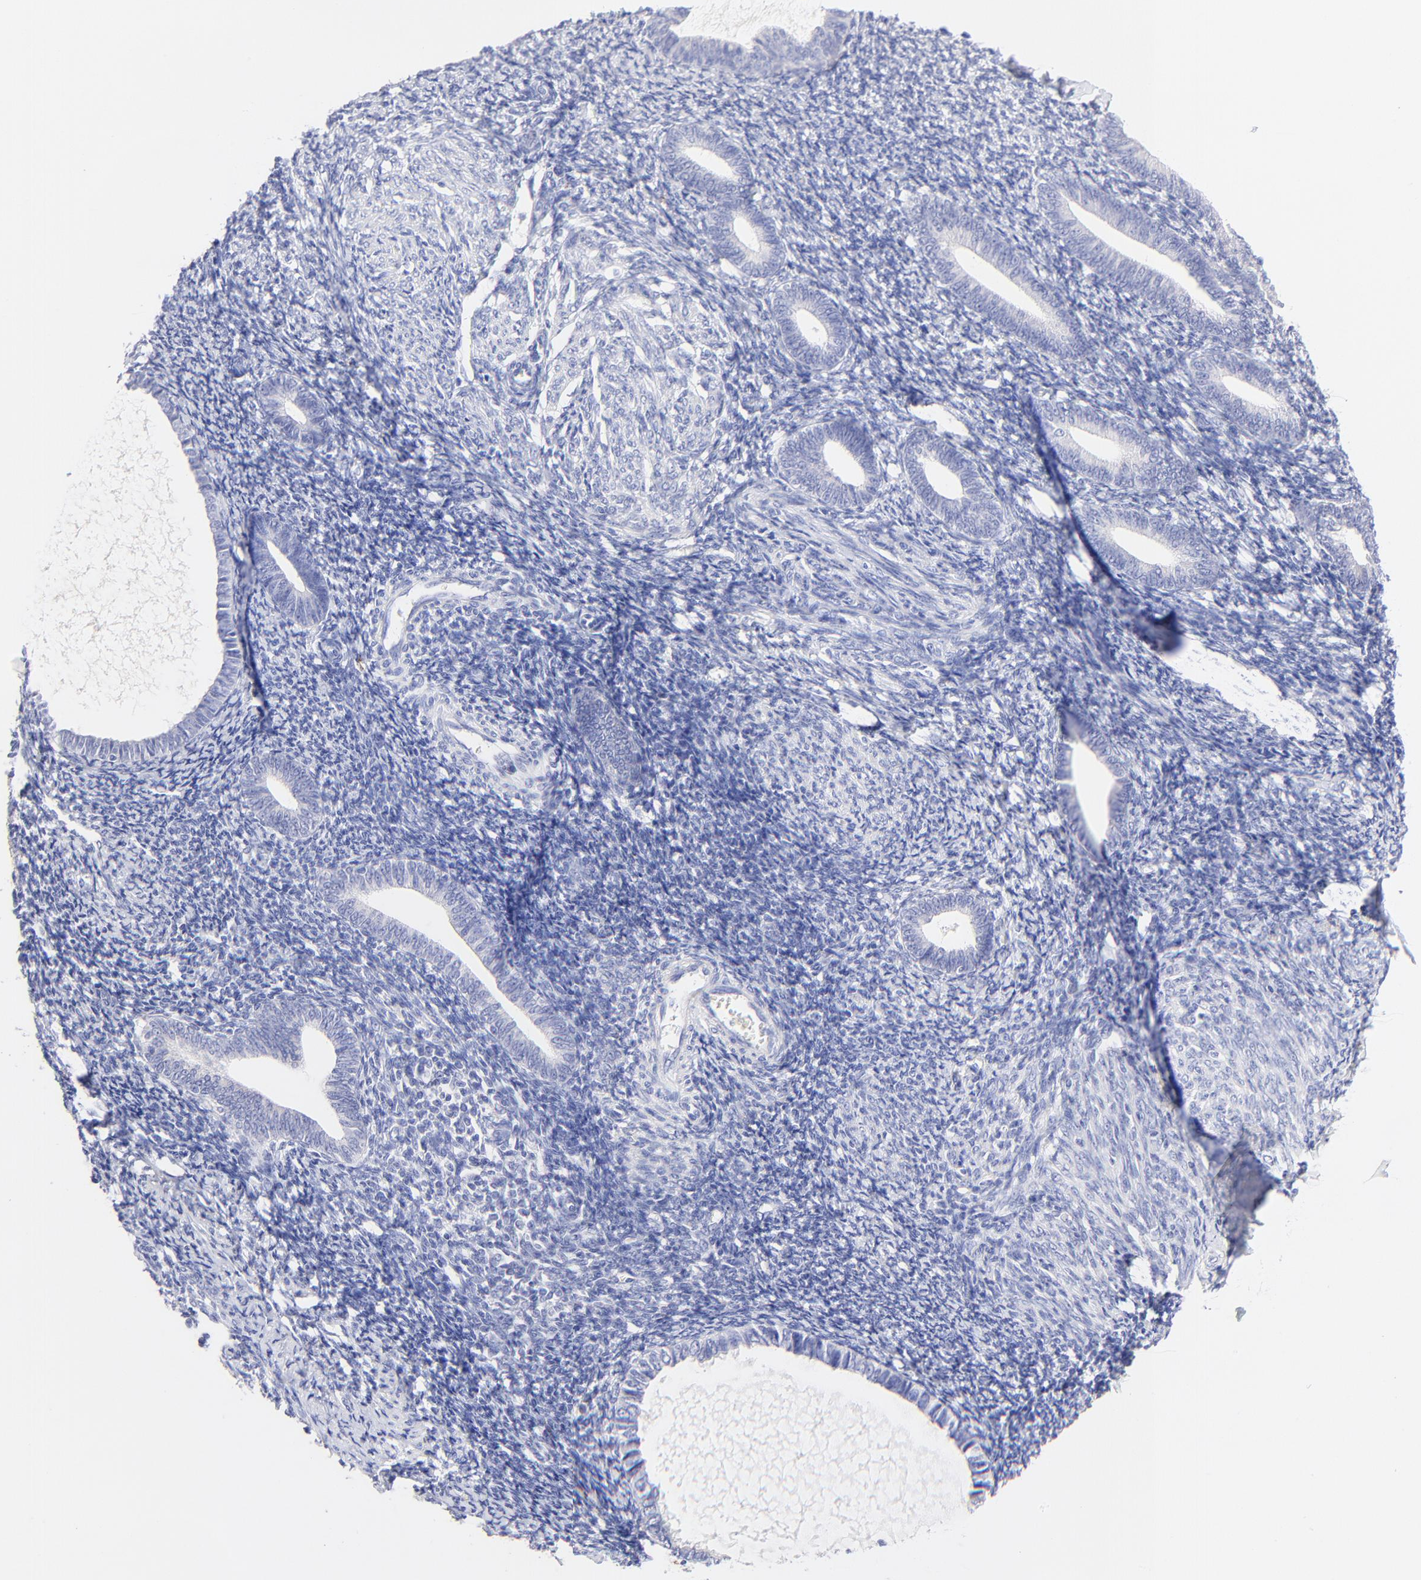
{"staining": {"intensity": "negative", "quantity": "none", "location": "none"}, "tissue": "endometrium", "cell_type": "Cells in endometrial stroma", "image_type": "normal", "snomed": [{"axis": "morphology", "description": "Normal tissue, NOS"}, {"axis": "topography", "description": "Endometrium"}], "caption": "High magnification brightfield microscopy of unremarkable endometrium stained with DAB (brown) and counterstained with hematoxylin (blue): cells in endometrial stroma show no significant staining.", "gene": "RAB3A", "patient": {"sex": "female", "age": 57}}